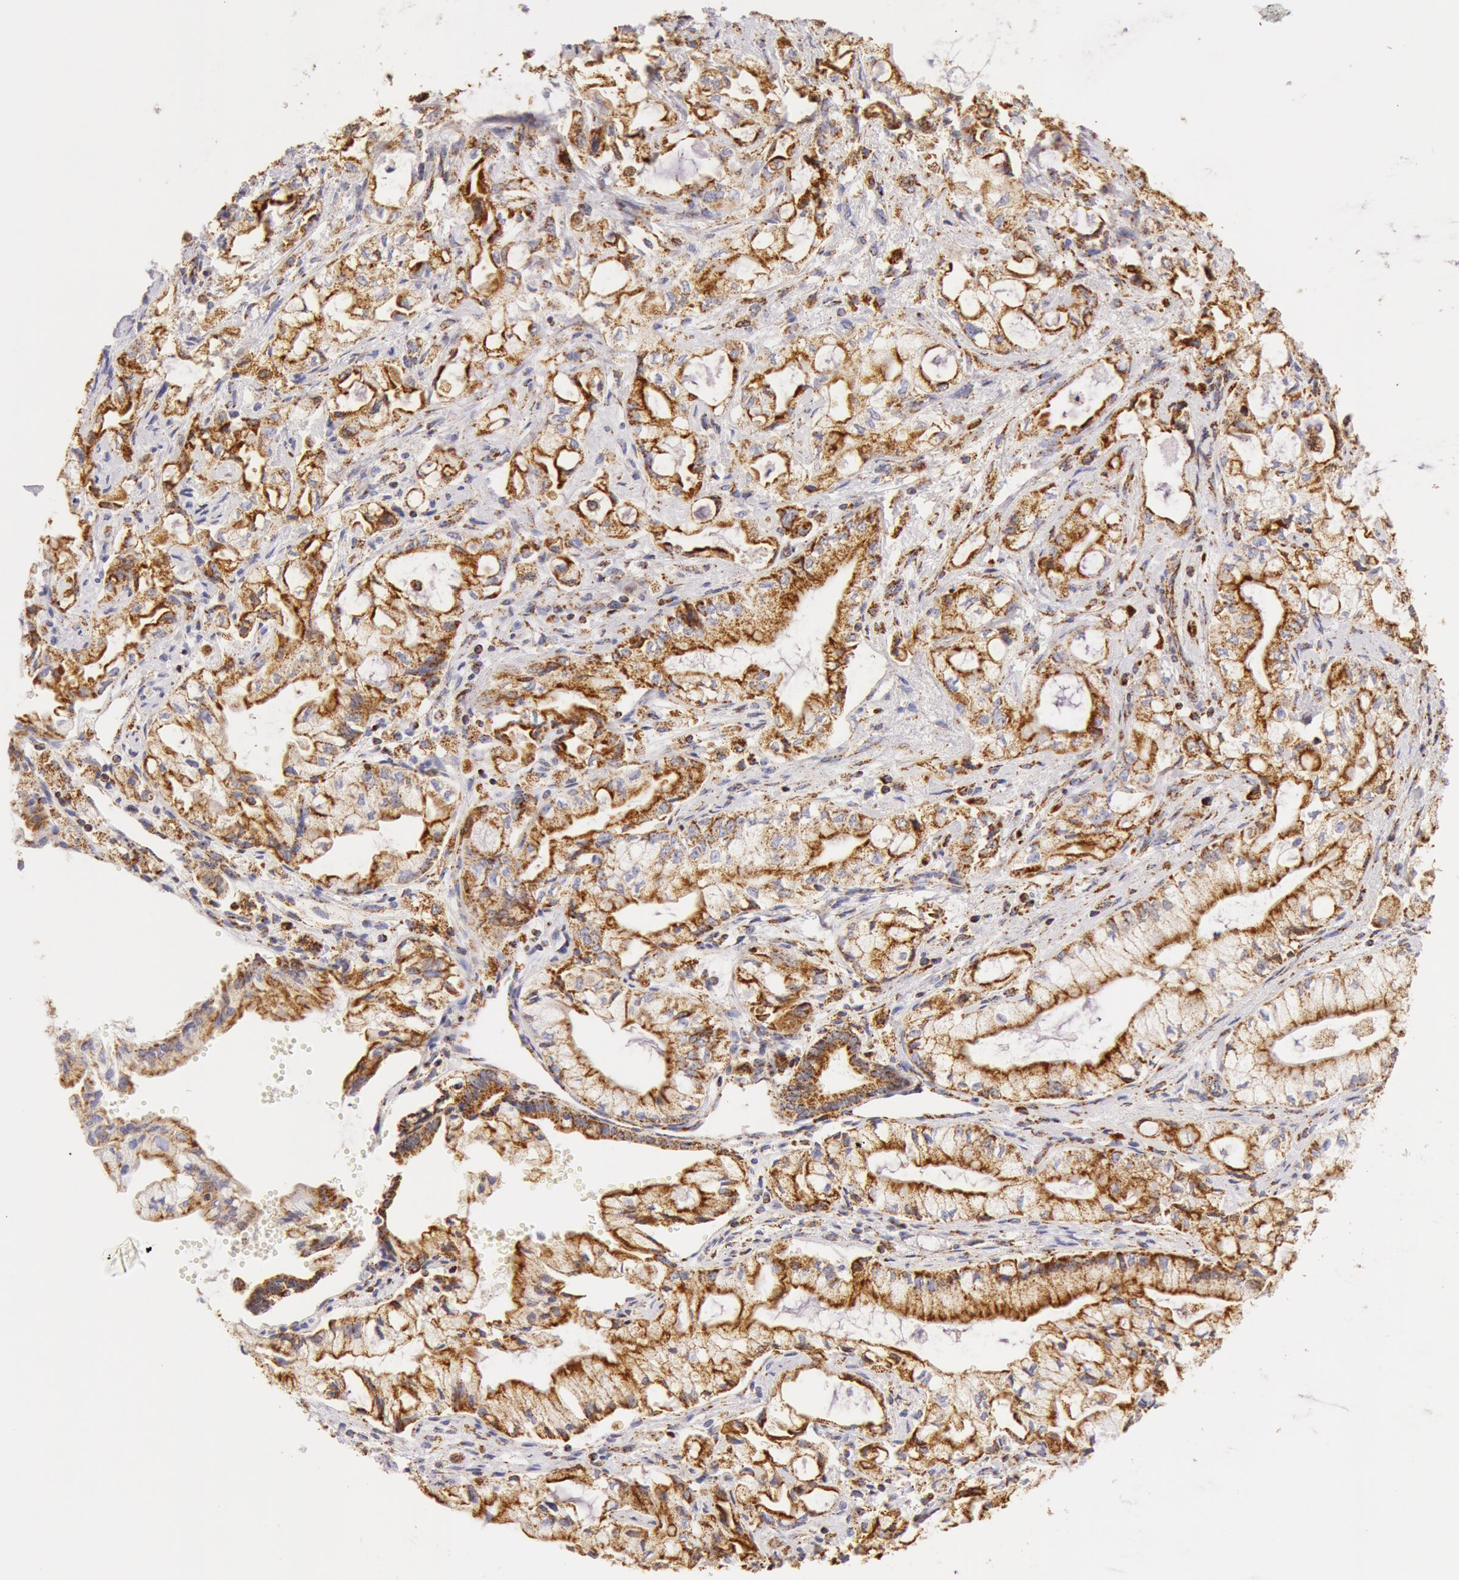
{"staining": {"intensity": "moderate", "quantity": ">75%", "location": "cytoplasmic/membranous"}, "tissue": "pancreatic cancer", "cell_type": "Tumor cells", "image_type": "cancer", "snomed": [{"axis": "morphology", "description": "Adenocarcinoma, NOS"}, {"axis": "topography", "description": "Pancreas"}], "caption": "Protein expression analysis of human pancreatic adenocarcinoma reveals moderate cytoplasmic/membranous staining in about >75% of tumor cells. The staining is performed using DAB brown chromogen to label protein expression. The nuclei are counter-stained blue using hematoxylin.", "gene": "ATP5F1B", "patient": {"sex": "male", "age": 79}}